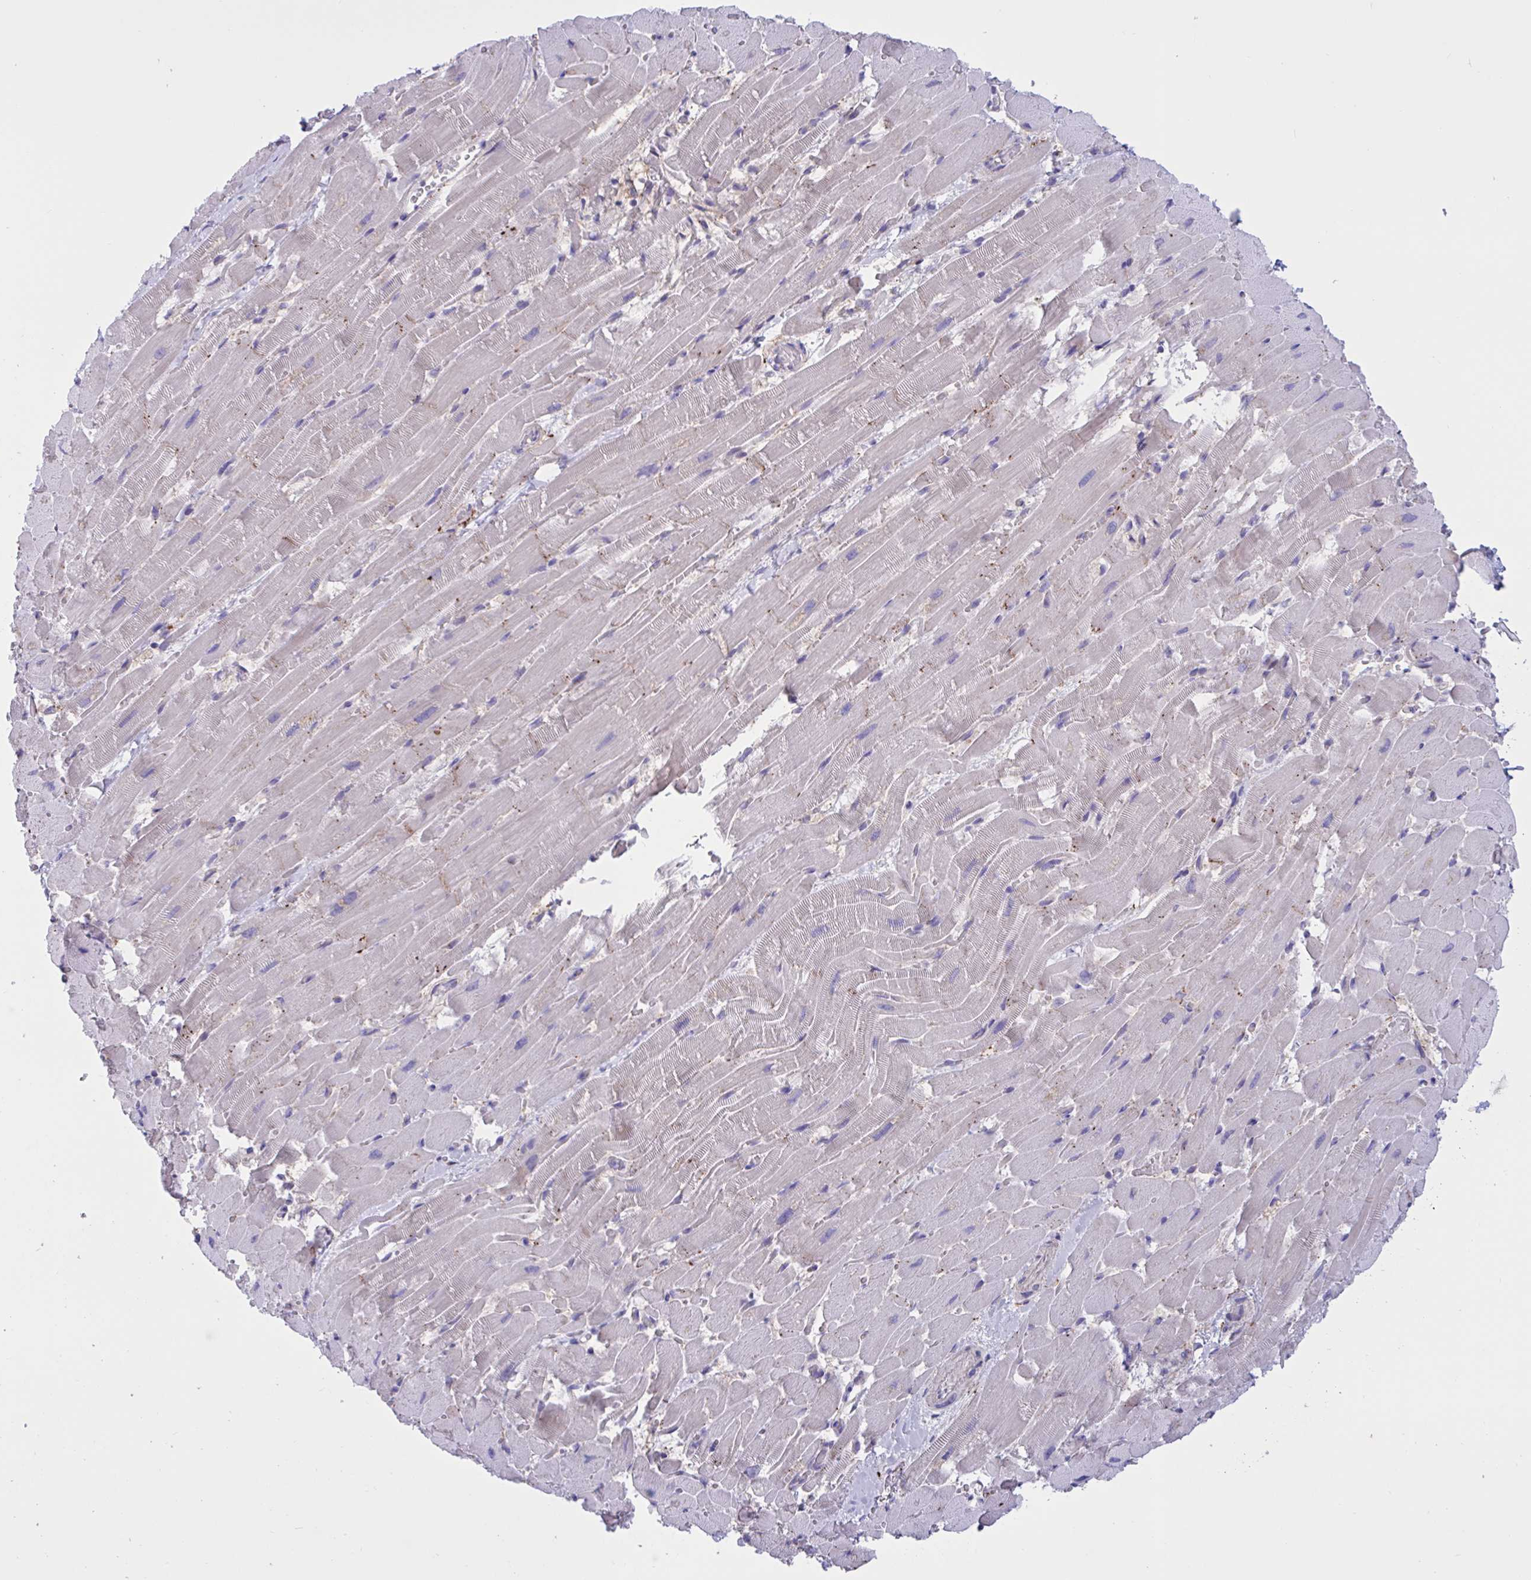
{"staining": {"intensity": "moderate", "quantity": "<25%", "location": "cytoplasmic/membranous"}, "tissue": "heart muscle", "cell_type": "Cardiomyocytes", "image_type": "normal", "snomed": [{"axis": "morphology", "description": "Normal tissue, NOS"}, {"axis": "topography", "description": "Heart"}], "caption": "Approximately <25% of cardiomyocytes in unremarkable heart muscle demonstrate moderate cytoplasmic/membranous protein staining as visualized by brown immunohistochemical staining.", "gene": "SLC66A1", "patient": {"sex": "male", "age": 37}}